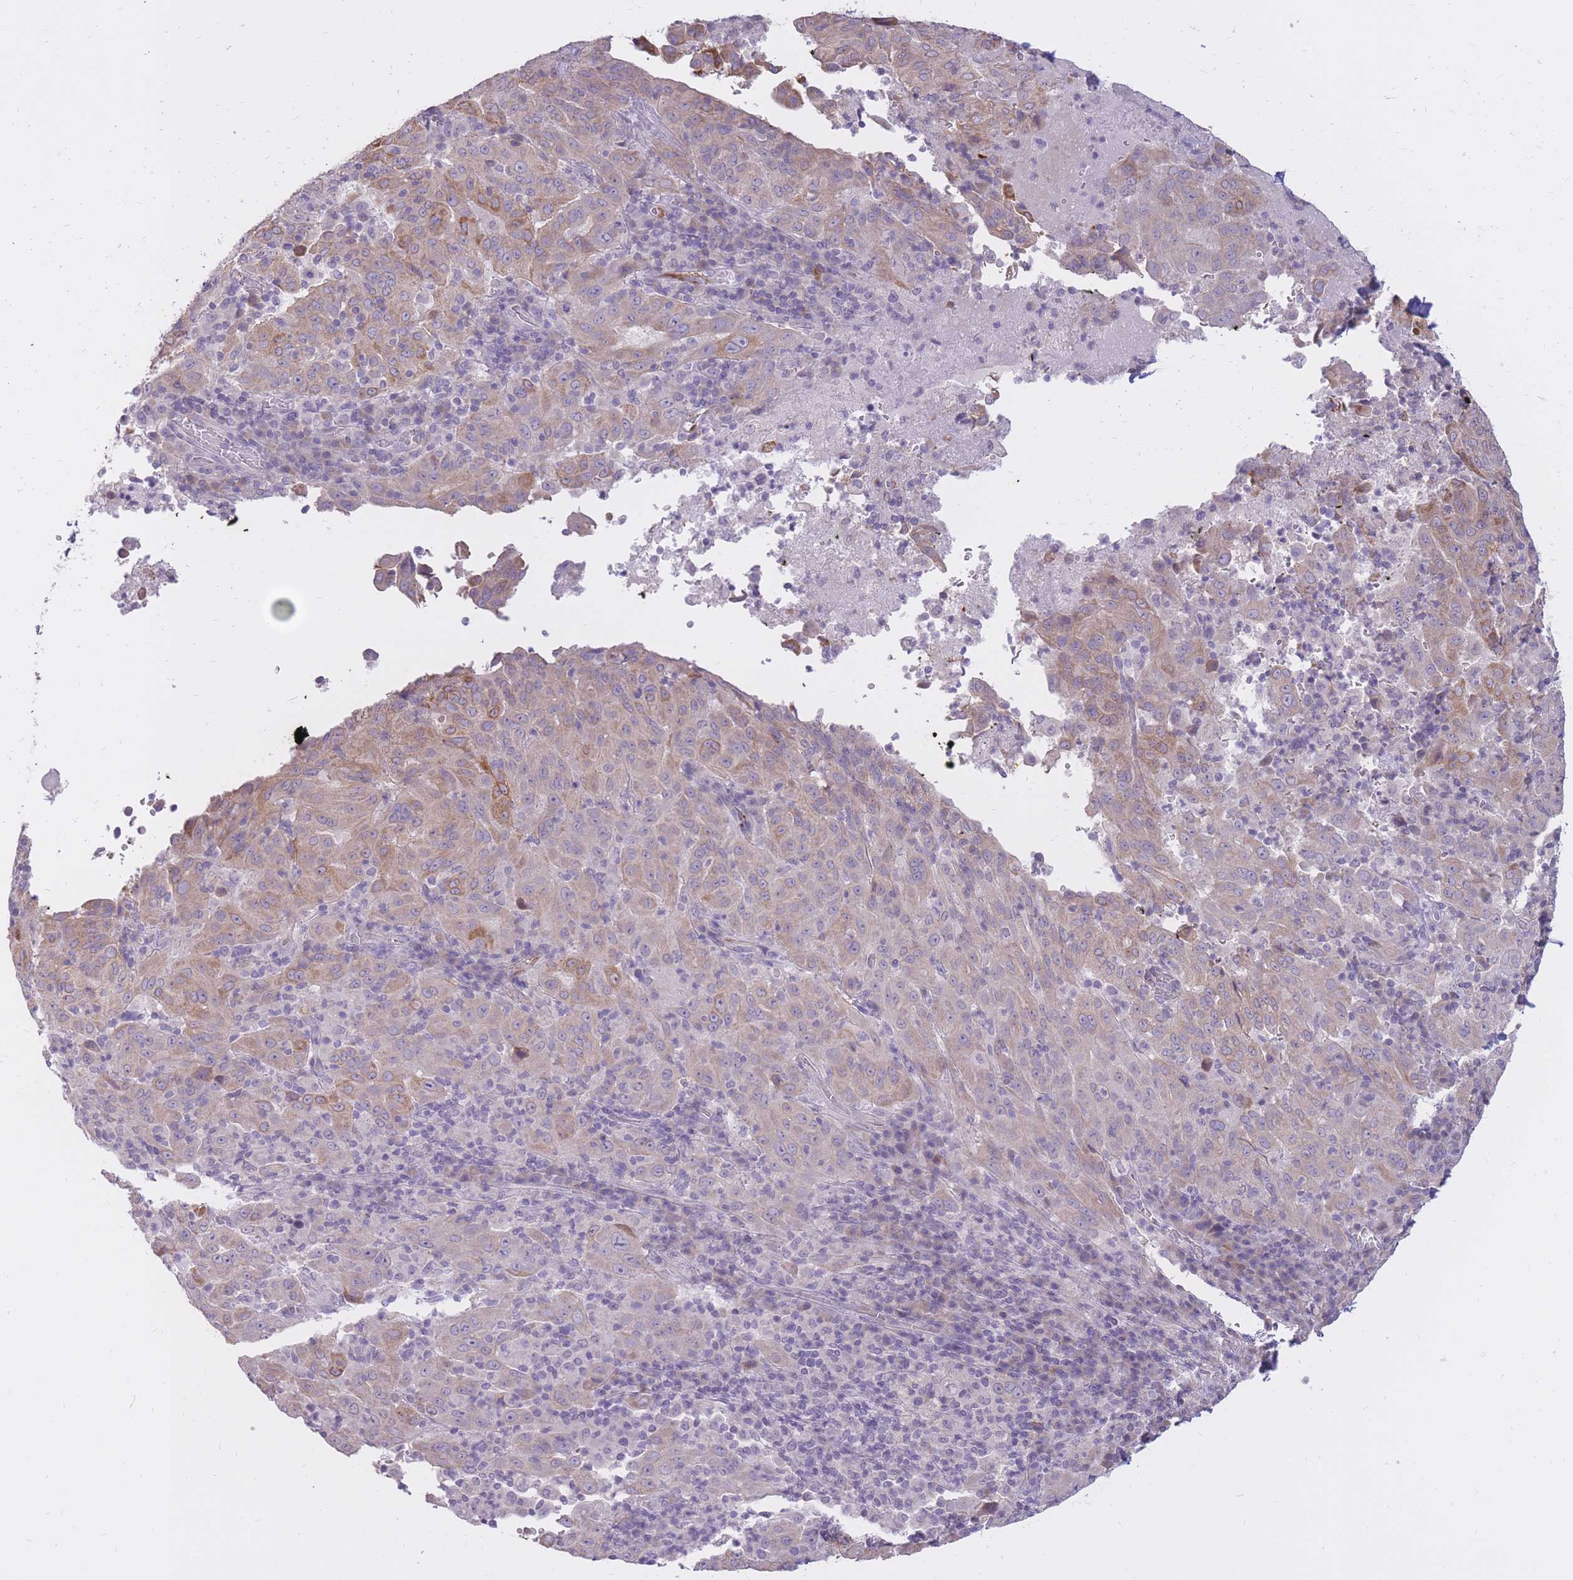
{"staining": {"intensity": "weak", "quantity": "25%-75%", "location": "cytoplasmic/membranous"}, "tissue": "pancreatic cancer", "cell_type": "Tumor cells", "image_type": "cancer", "snomed": [{"axis": "morphology", "description": "Adenocarcinoma, NOS"}, {"axis": "topography", "description": "Pancreas"}], "caption": "A histopathology image of pancreatic cancer (adenocarcinoma) stained for a protein displays weak cytoplasmic/membranous brown staining in tumor cells. (DAB (3,3'-diaminobenzidine) IHC with brightfield microscopy, high magnification).", "gene": "RNF170", "patient": {"sex": "male", "age": 63}}